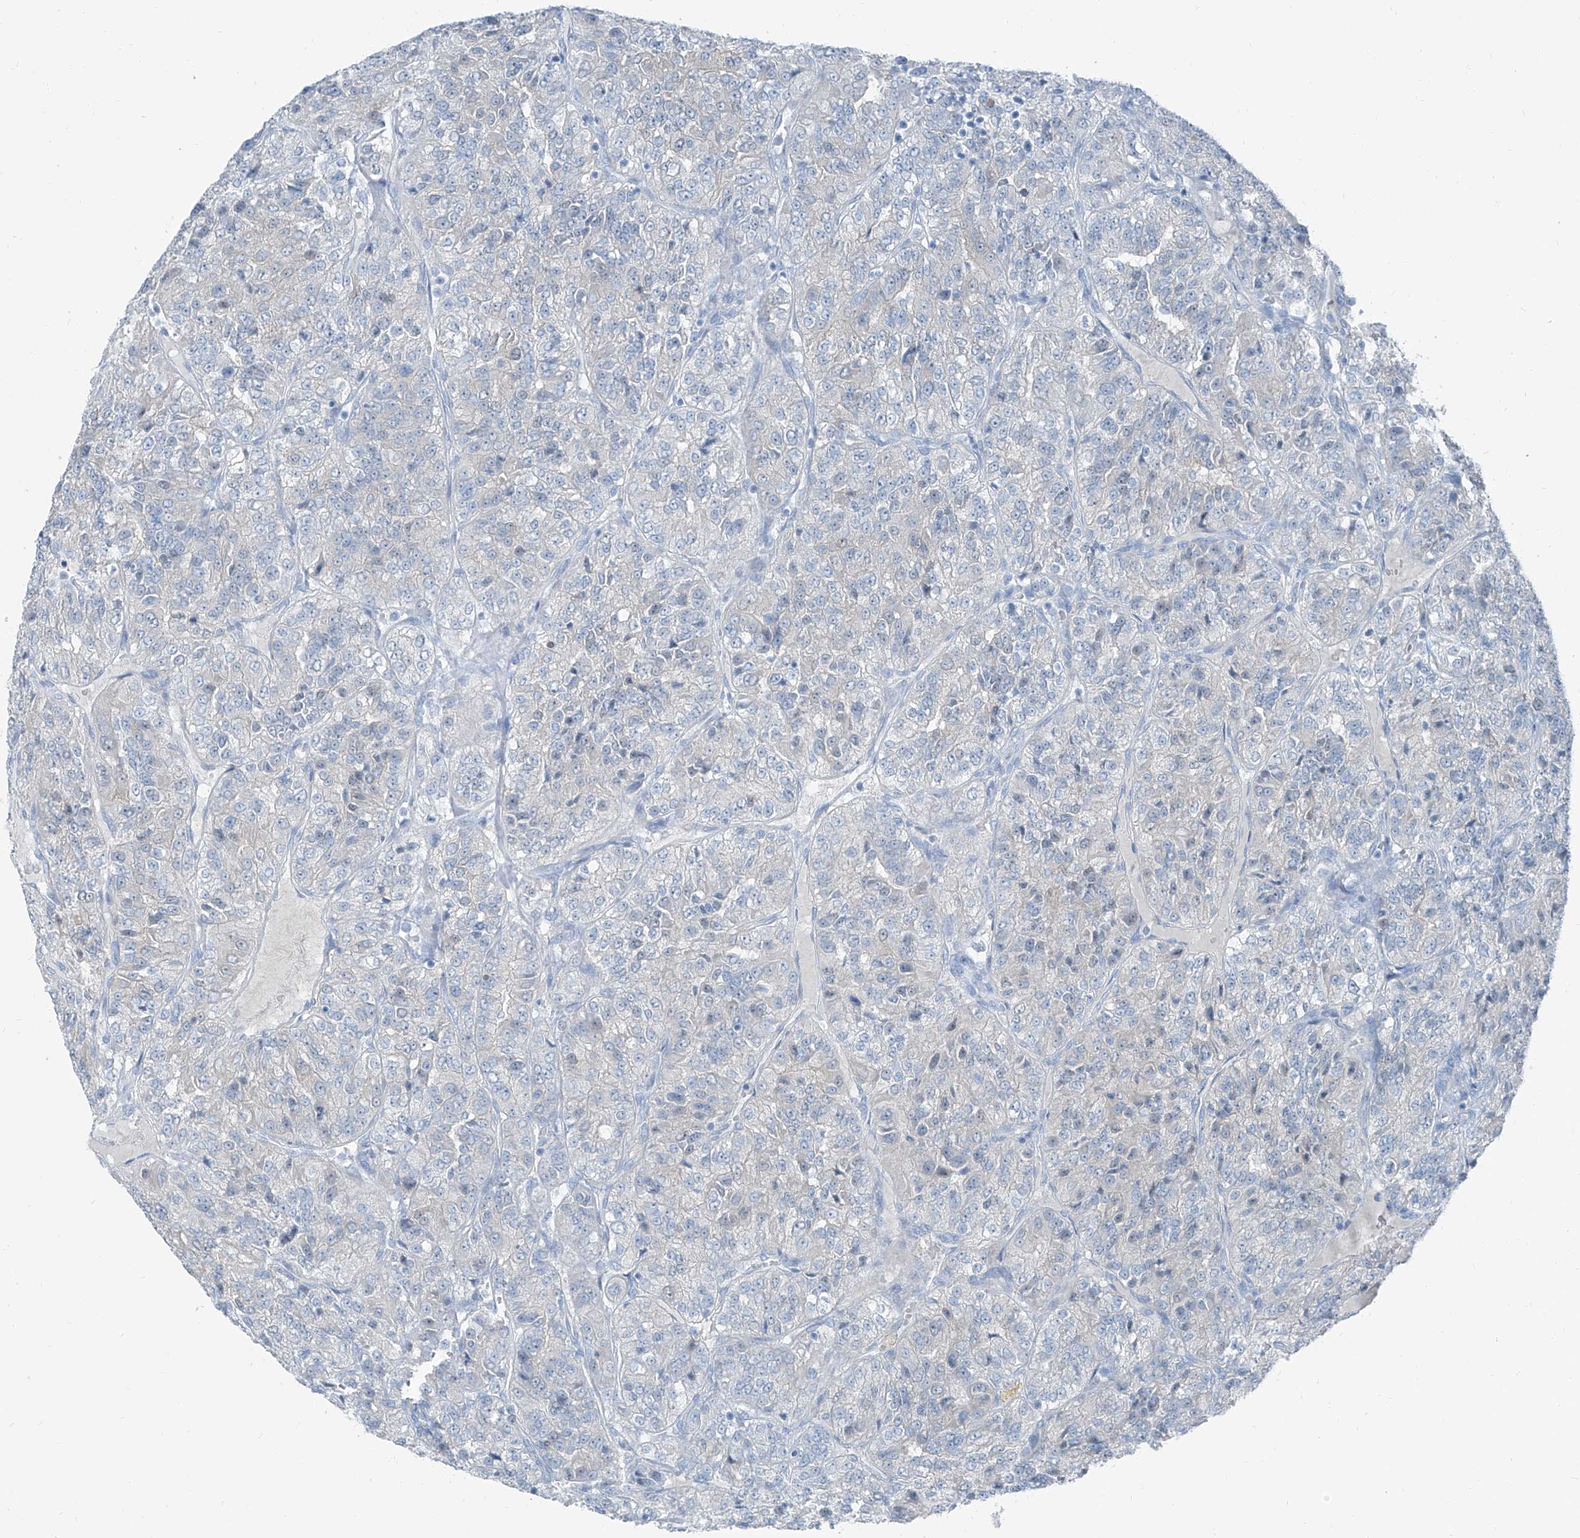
{"staining": {"intensity": "negative", "quantity": "none", "location": "none"}, "tissue": "renal cancer", "cell_type": "Tumor cells", "image_type": "cancer", "snomed": [{"axis": "morphology", "description": "Adenocarcinoma, NOS"}, {"axis": "topography", "description": "Kidney"}], "caption": "An image of human renal cancer is negative for staining in tumor cells.", "gene": "RGN", "patient": {"sex": "female", "age": 63}}